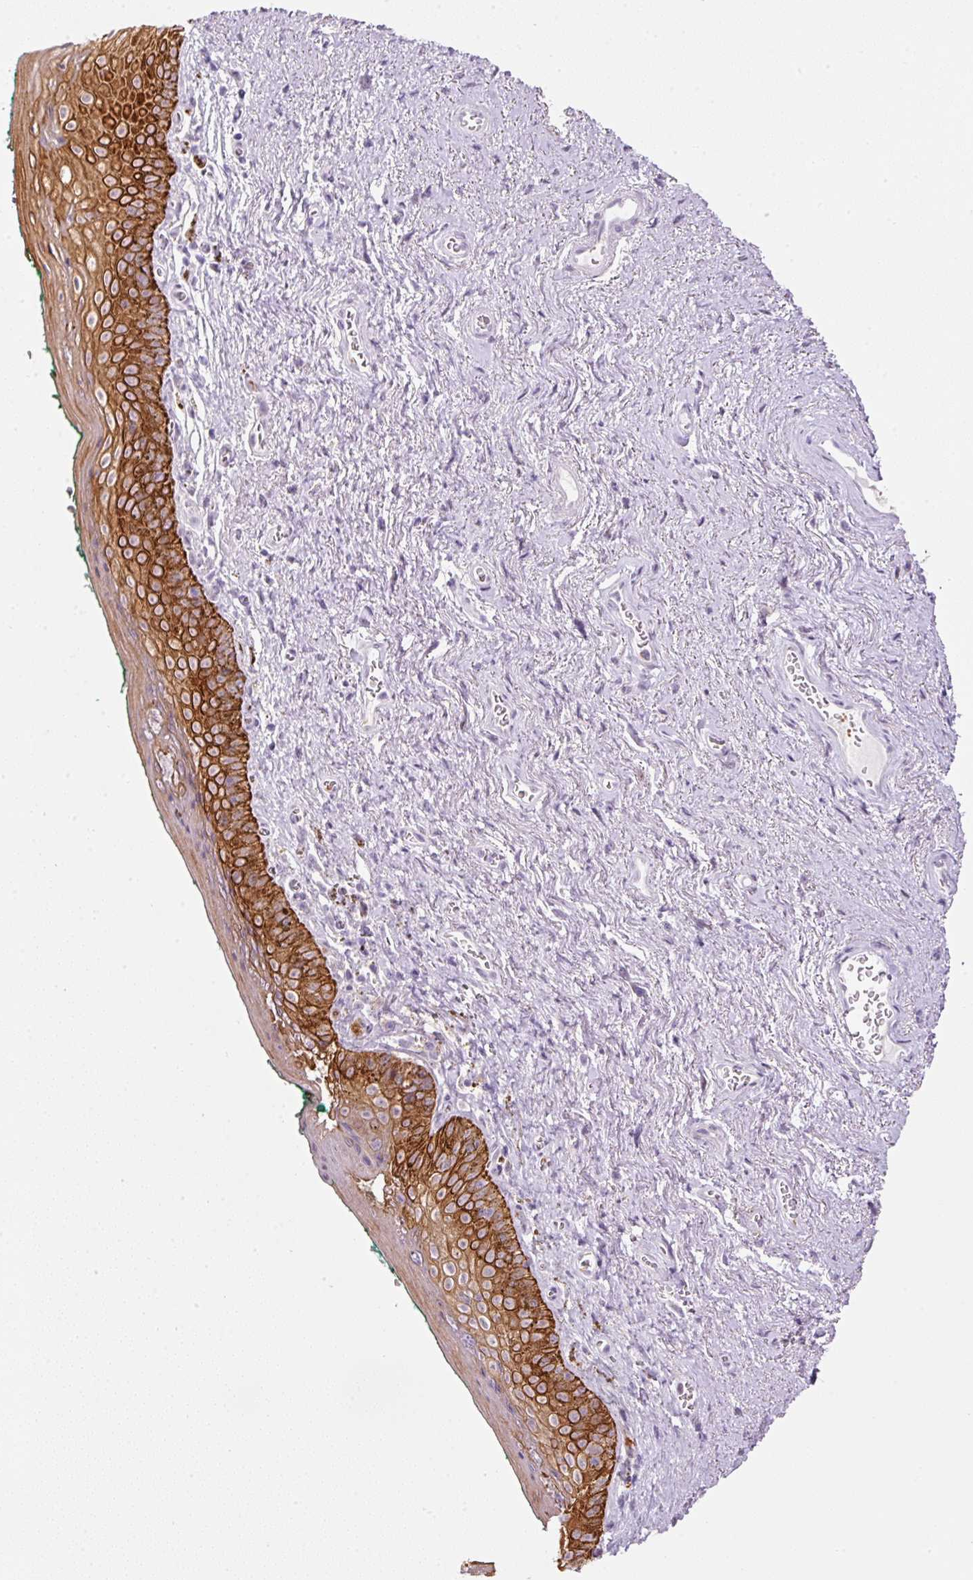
{"staining": {"intensity": "strong", "quantity": ">75%", "location": "cytoplasmic/membranous"}, "tissue": "vagina", "cell_type": "Squamous epithelial cells", "image_type": "normal", "snomed": [{"axis": "morphology", "description": "Normal tissue, NOS"}, {"axis": "topography", "description": "Vulva"}, {"axis": "topography", "description": "Vagina"}, {"axis": "topography", "description": "Peripheral nerve tissue"}], "caption": "Brown immunohistochemical staining in normal vagina shows strong cytoplasmic/membranous positivity in approximately >75% of squamous epithelial cells.", "gene": "SRC", "patient": {"sex": "female", "age": 66}}